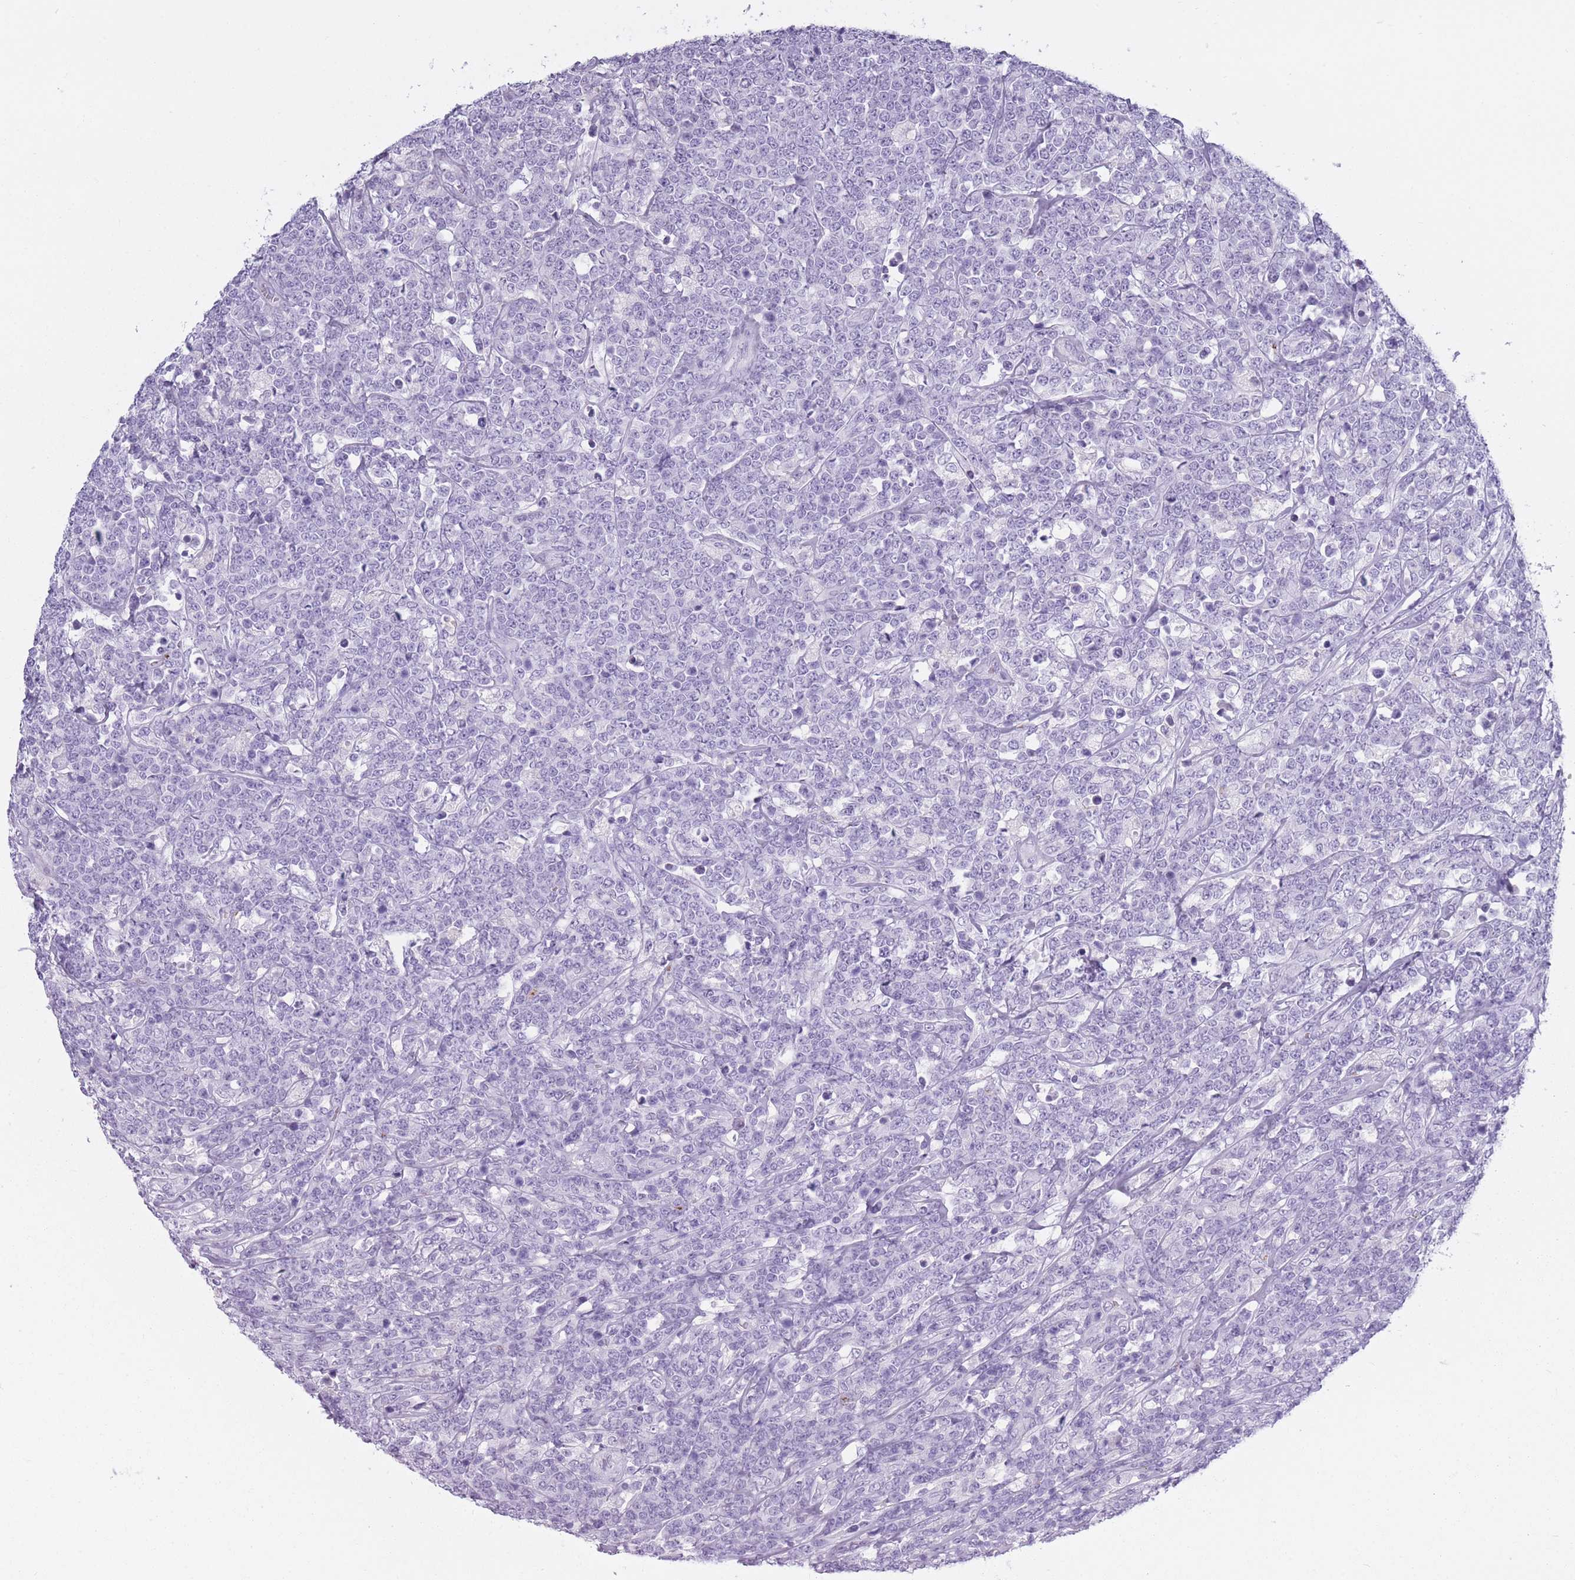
{"staining": {"intensity": "negative", "quantity": "none", "location": "none"}, "tissue": "lymphoma", "cell_type": "Tumor cells", "image_type": "cancer", "snomed": [{"axis": "morphology", "description": "Malignant lymphoma, non-Hodgkin's type, High grade"}, {"axis": "topography", "description": "Small intestine"}], "caption": "High power microscopy micrograph of an IHC histopathology image of malignant lymphoma, non-Hodgkin's type (high-grade), revealing no significant positivity in tumor cells. (Brightfield microscopy of DAB immunohistochemistry at high magnification).", "gene": "OR7C1", "patient": {"sex": "male", "age": 8}}